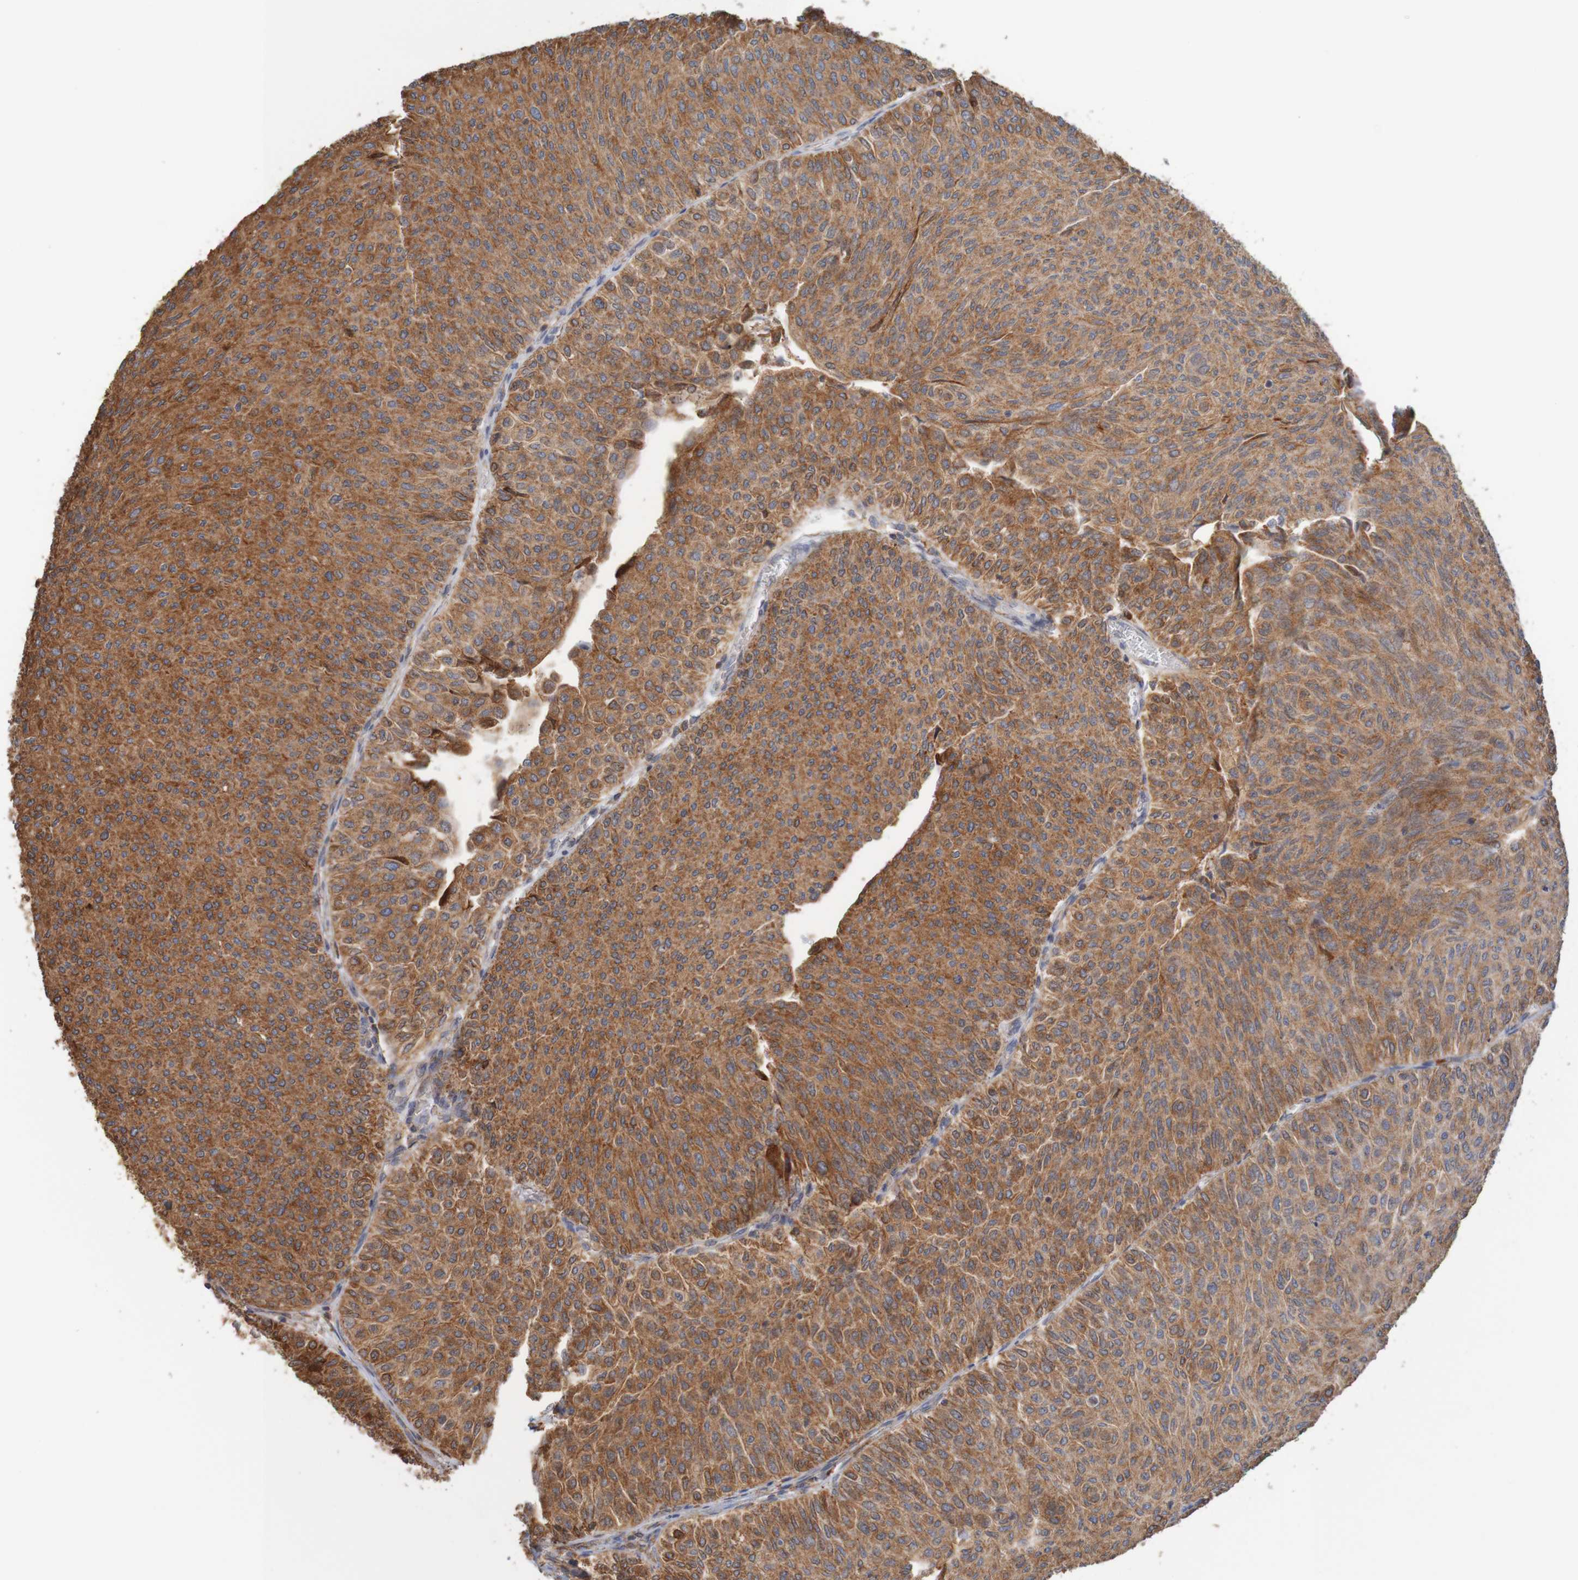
{"staining": {"intensity": "moderate", "quantity": ">75%", "location": "cytoplasmic/membranous"}, "tissue": "urothelial cancer", "cell_type": "Tumor cells", "image_type": "cancer", "snomed": [{"axis": "morphology", "description": "Urothelial carcinoma, Low grade"}, {"axis": "topography", "description": "Urinary bladder"}], "caption": "Immunohistochemistry micrograph of neoplastic tissue: human low-grade urothelial carcinoma stained using immunohistochemistry (IHC) displays medium levels of moderate protein expression localized specifically in the cytoplasmic/membranous of tumor cells, appearing as a cytoplasmic/membranous brown color.", "gene": "PDIA3", "patient": {"sex": "male", "age": 78}}